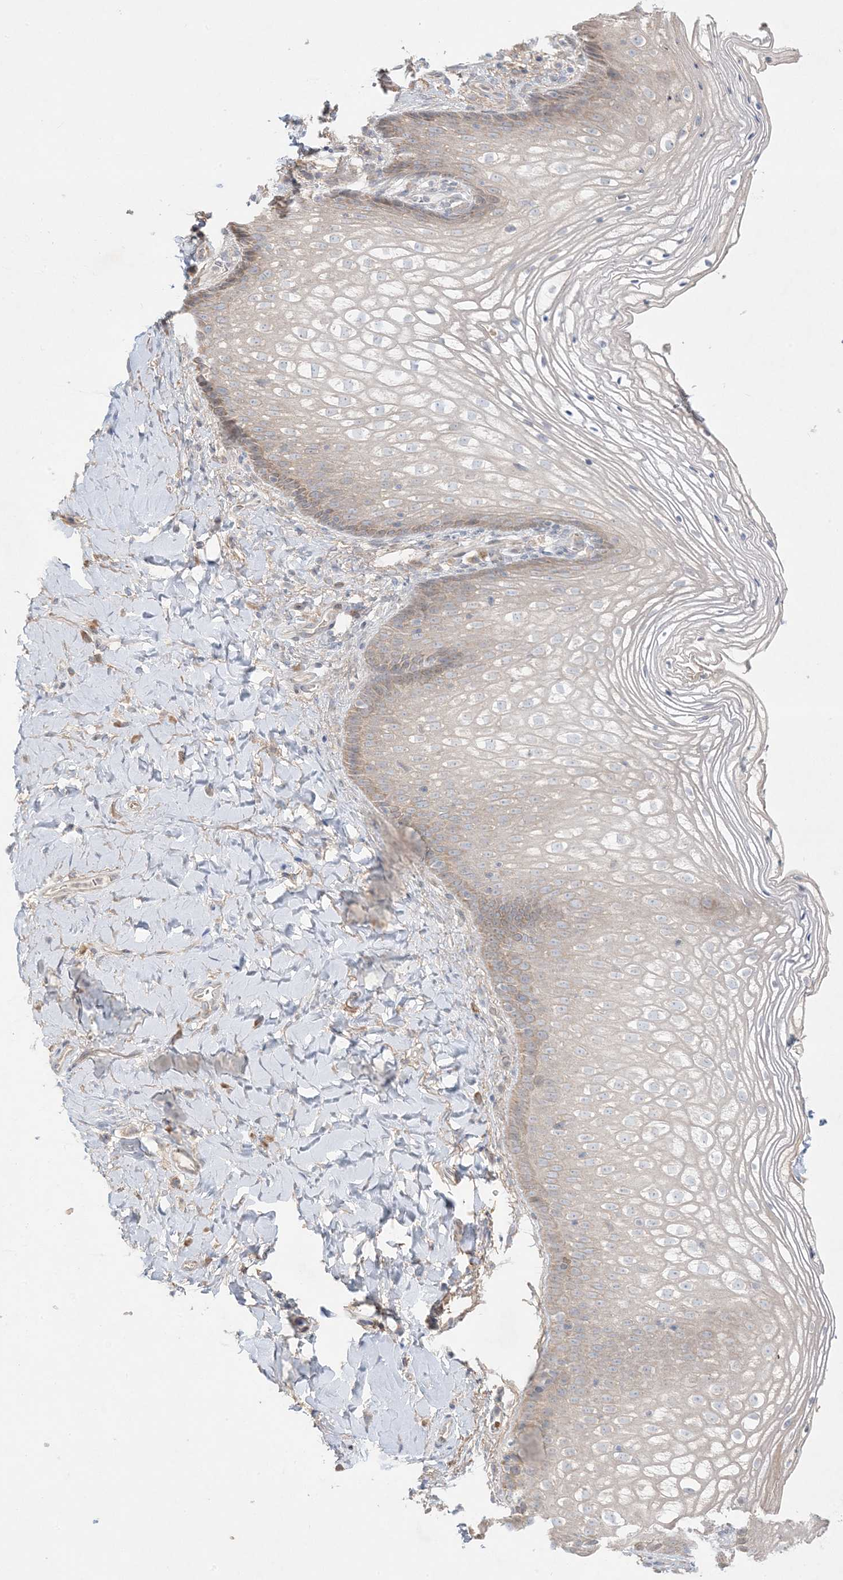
{"staining": {"intensity": "weak", "quantity": "25%-75%", "location": "cytoplasmic/membranous"}, "tissue": "vagina", "cell_type": "Squamous epithelial cells", "image_type": "normal", "snomed": [{"axis": "morphology", "description": "Normal tissue, NOS"}, {"axis": "topography", "description": "Vagina"}], "caption": "Immunohistochemical staining of normal human vagina displays low levels of weak cytoplasmic/membranous staining in about 25%-75% of squamous epithelial cells.", "gene": "MMGT1", "patient": {"sex": "female", "age": 60}}